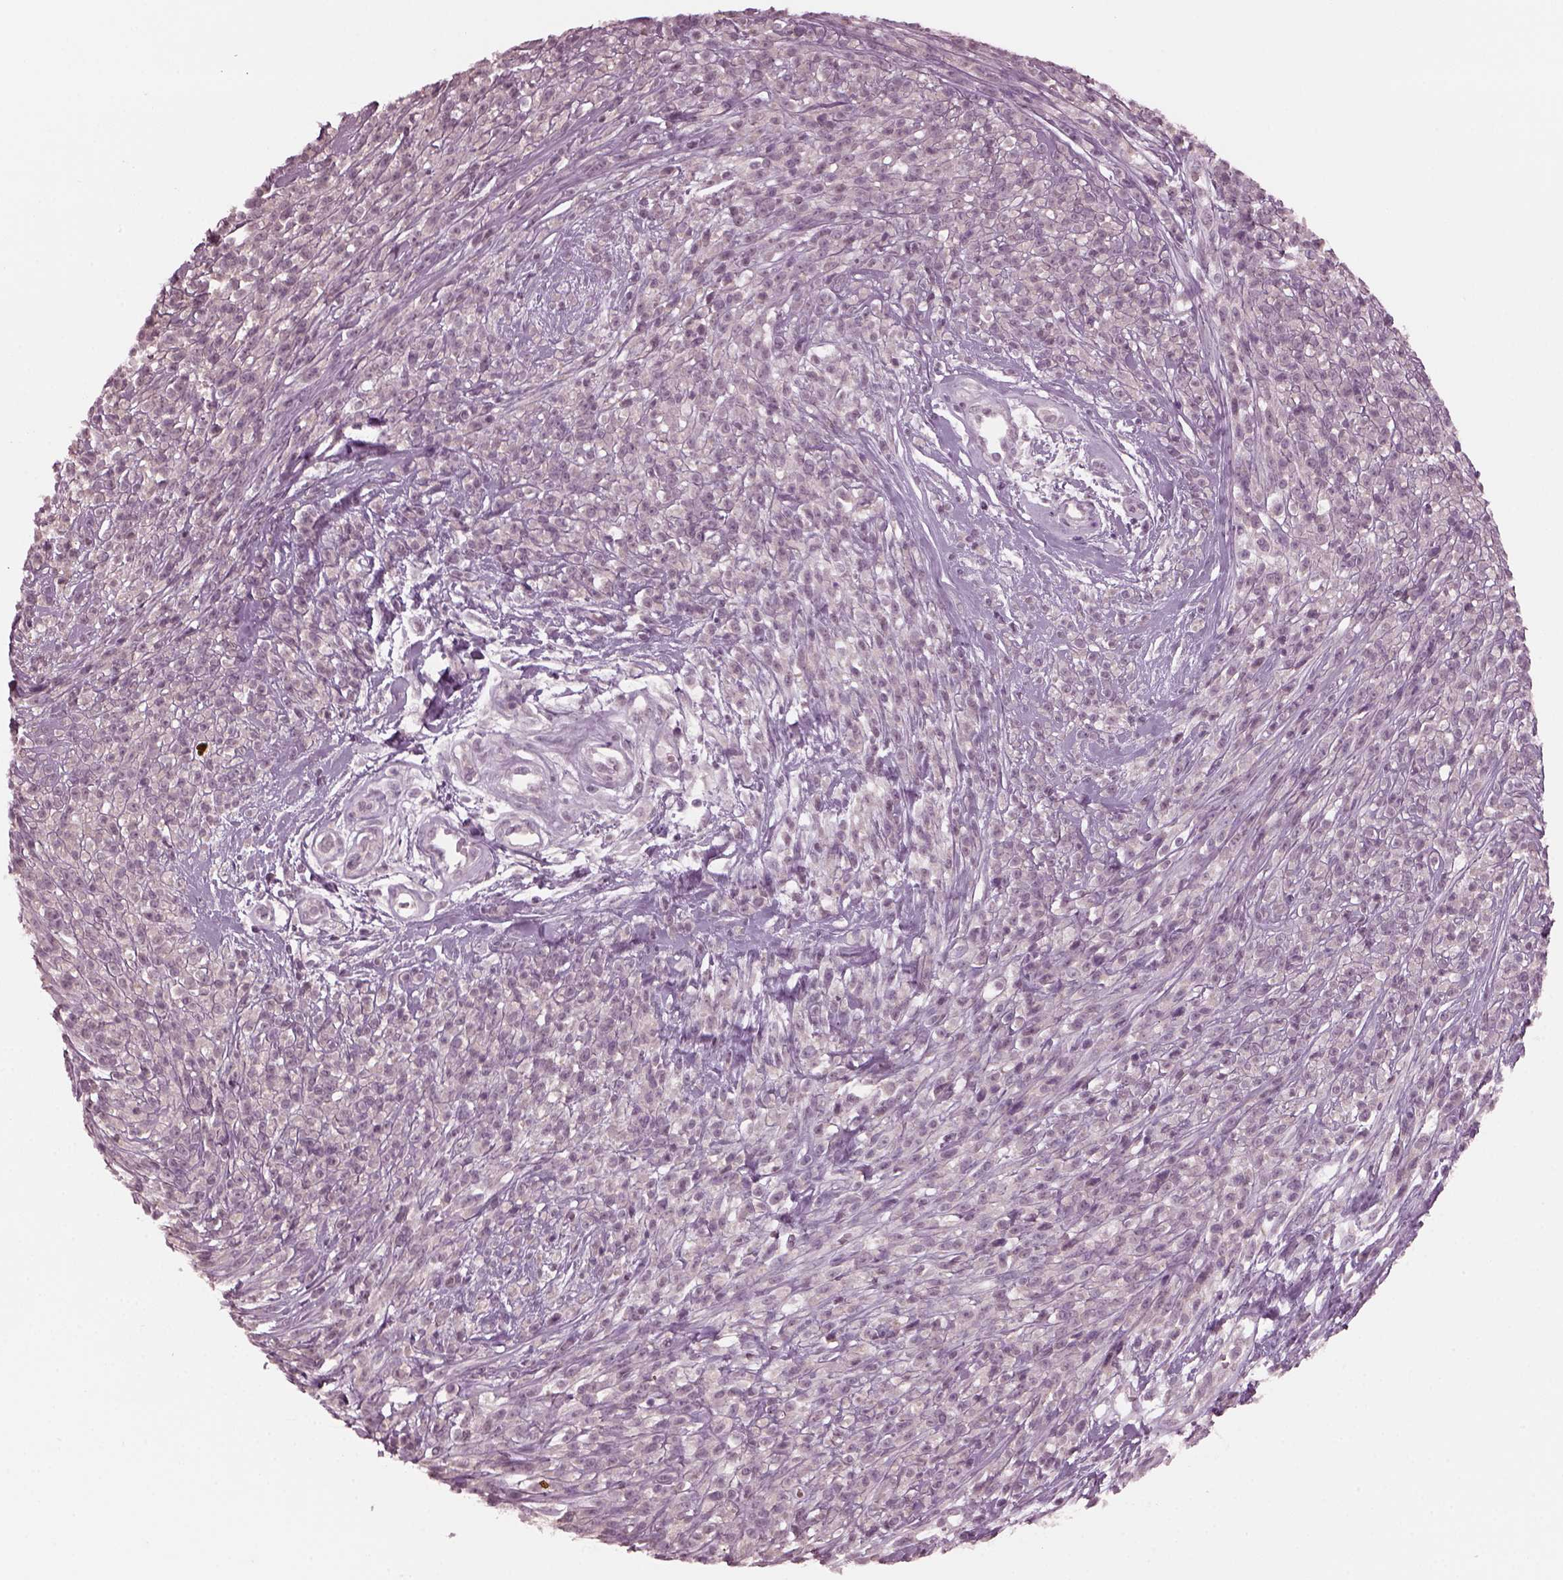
{"staining": {"intensity": "negative", "quantity": "none", "location": "none"}, "tissue": "melanoma", "cell_type": "Tumor cells", "image_type": "cancer", "snomed": [{"axis": "morphology", "description": "Malignant melanoma, NOS"}, {"axis": "topography", "description": "Skin"}, {"axis": "topography", "description": "Skin of trunk"}], "caption": "The image displays no significant staining in tumor cells of malignant melanoma.", "gene": "RGS7", "patient": {"sex": "male", "age": 74}}